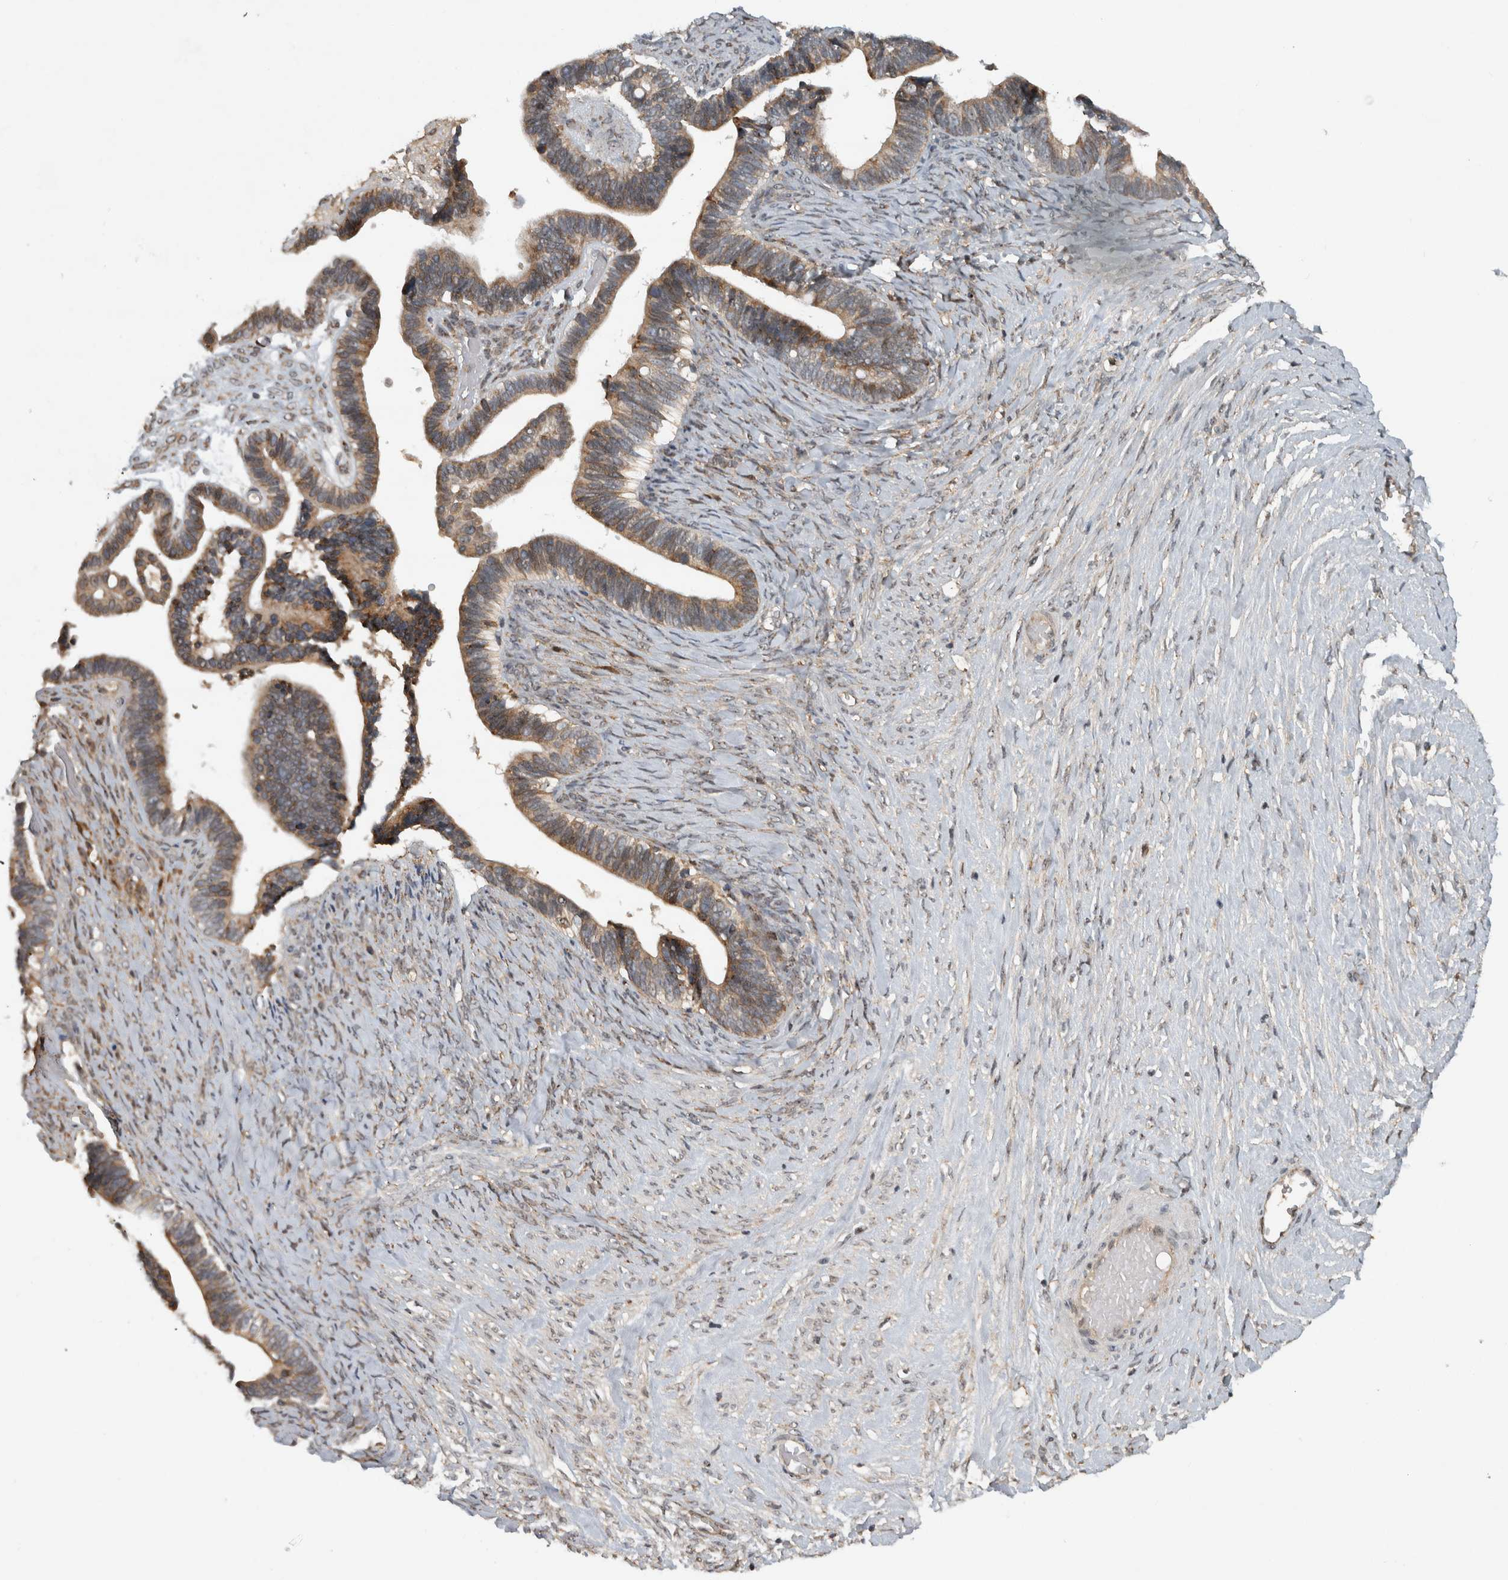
{"staining": {"intensity": "moderate", "quantity": ">75%", "location": "cytoplasmic/membranous"}, "tissue": "ovarian cancer", "cell_type": "Tumor cells", "image_type": "cancer", "snomed": [{"axis": "morphology", "description": "Cystadenocarcinoma, serous, NOS"}, {"axis": "topography", "description": "Ovary"}], "caption": "IHC staining of ovarian cancer, which reveals medium levels of moderate cytoplasmic/membranous expression in about >75% of tumor cells indicating moderate cytoplasmic/membranous protein expression. The staining was performed using DAB (brown) for protein detection and nuclei were counterstained in hematoxylin (blue).", "gene": "GPR137B", "patient": {"sex": "female", "age": 56}}